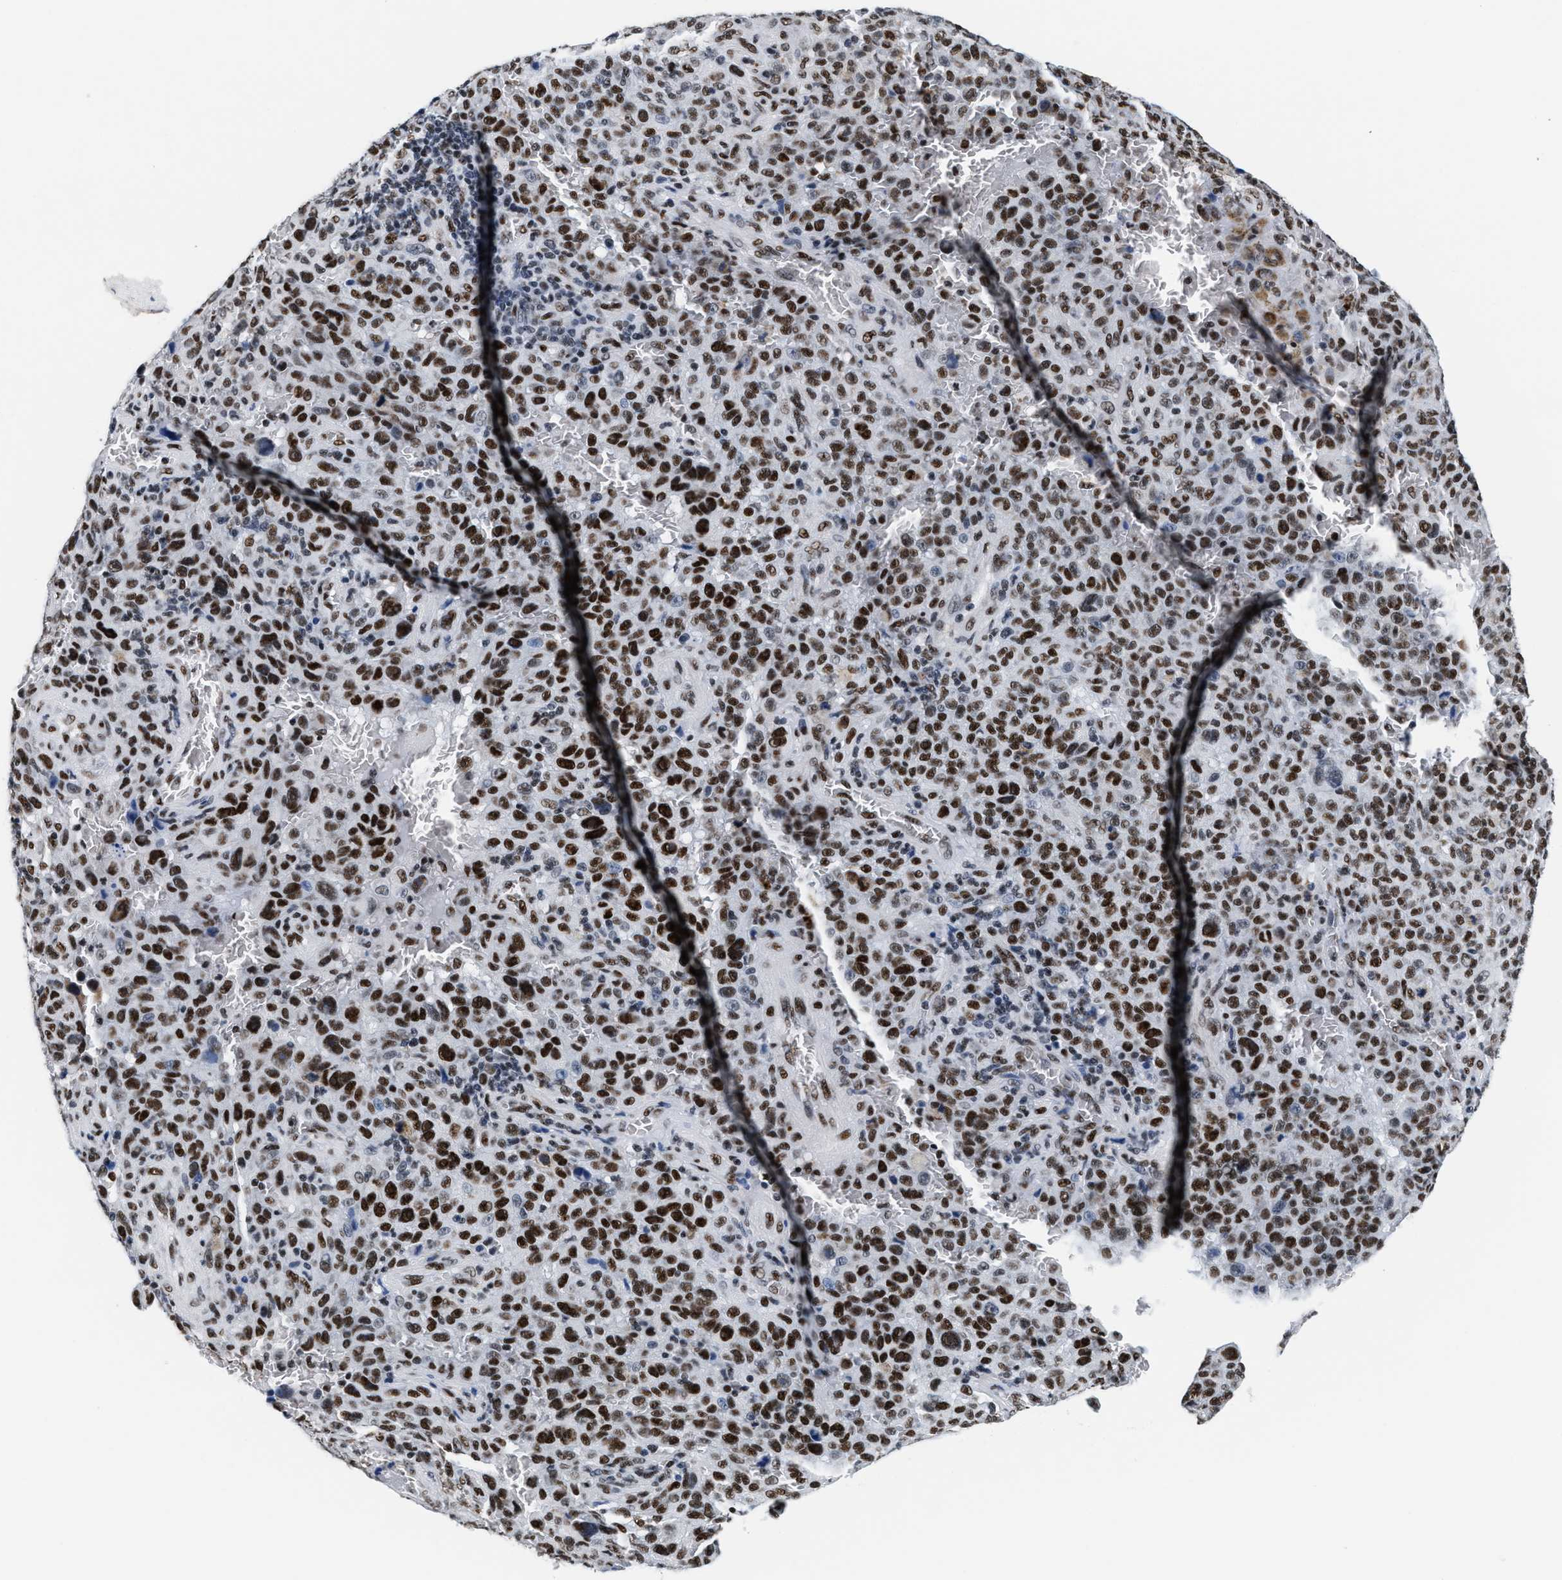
{"staining": {"intensity": "strong", "quantity": ">75%", "location": "nuclear"}, "tissue": "melanoma", "cell_type": "Tumor cells", "image_type": "cancer", "snomed": [{"axis": "morphology", "description": "Malignant melanoma, NOS"}, {"axis": "topography", "description": "Skin"}], "caption": "Approximately >75% of tumor cells in melanoma show strong nuclear protein positivity as visualized by brown immunohistochemical staining.", "gene": "RAD50", "patient": {"sex": "female", "age": 82}}